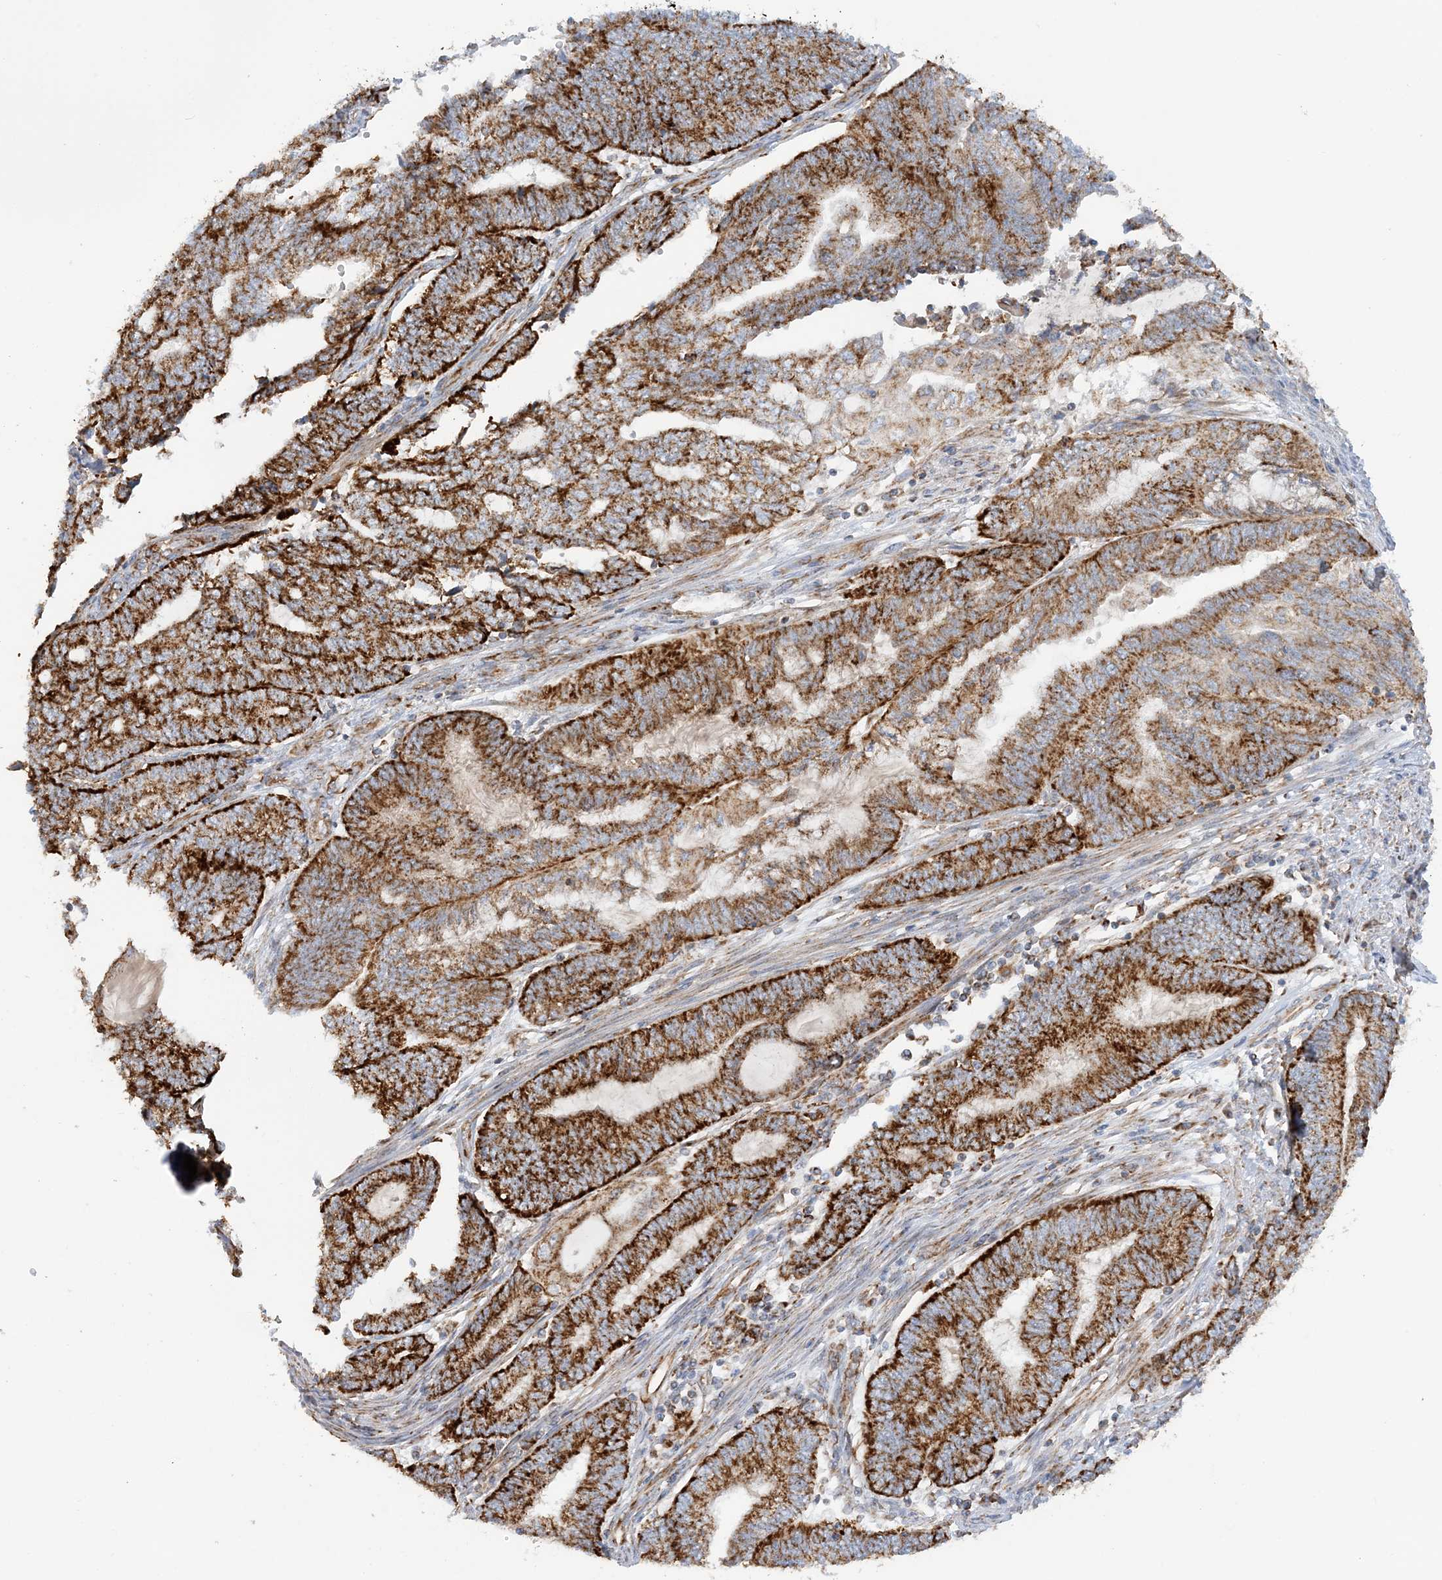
{"staining": {"intensity": "strong", "quantity": ">75%", "location": "cytoplasmic/membranous"}, "tissue": "endometrial cancer", "cell_type": "Tumor cells", "image_type": "cancer", "snomed": [{"axis": "morphology", "description": "Adenocarcinoma, NOS"}, {"axis": "topography", "description": "Uterus"}, {"axis": "topography", "description": "Endometrium"}], "caption": "Immunohistochemical staining of endometrial cancer (adenocarcinoma) displays high levels of strong cytoplasmic/membranous protein positivity in about >75% of tumor cells.", "gene": "COA3", "patient": {"sex": "female", "age": 70}}